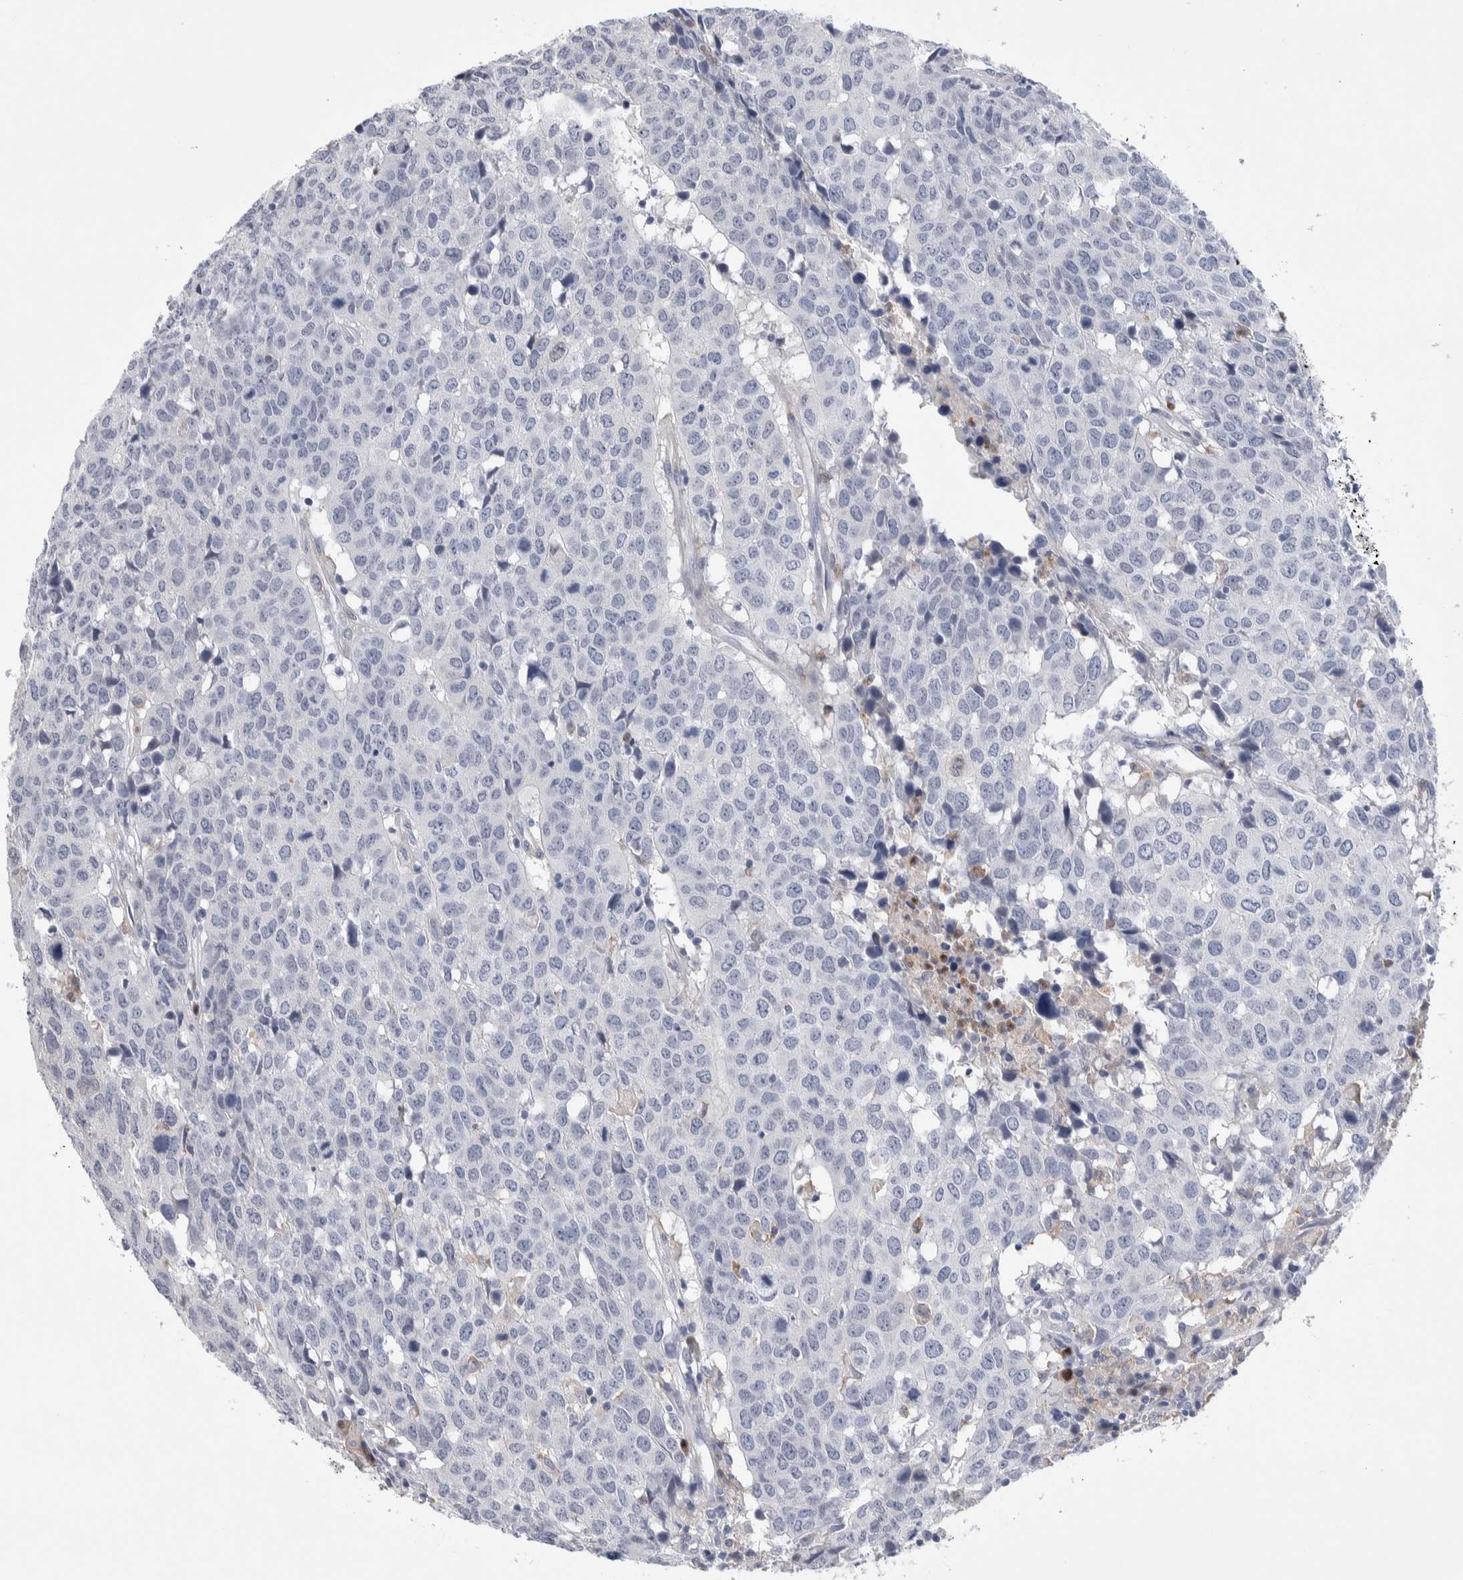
{"staining": {"intensity": "negative", "quantity": "none", "location": "none"}, "tissue": "head and neck cancer", "cell_type": "Tumor cells", "image_type": "cancer", "snomed": [{"axis": "morphology", "description": "Squamous cell carcinoma, NOS"}, {"axis": "topography", "description": "Head-Neck"}], "caption": "Immunohistochemistry (IHC) photomicrograph of human head and neck cancer stained for a protein (brown), which reveals no expression in tumor cells. (Immunohistochemistry, brightfield microscopy, high magnification).", "gene": "LURAP1L", "patient": {"sex": "male", "age": 66}}